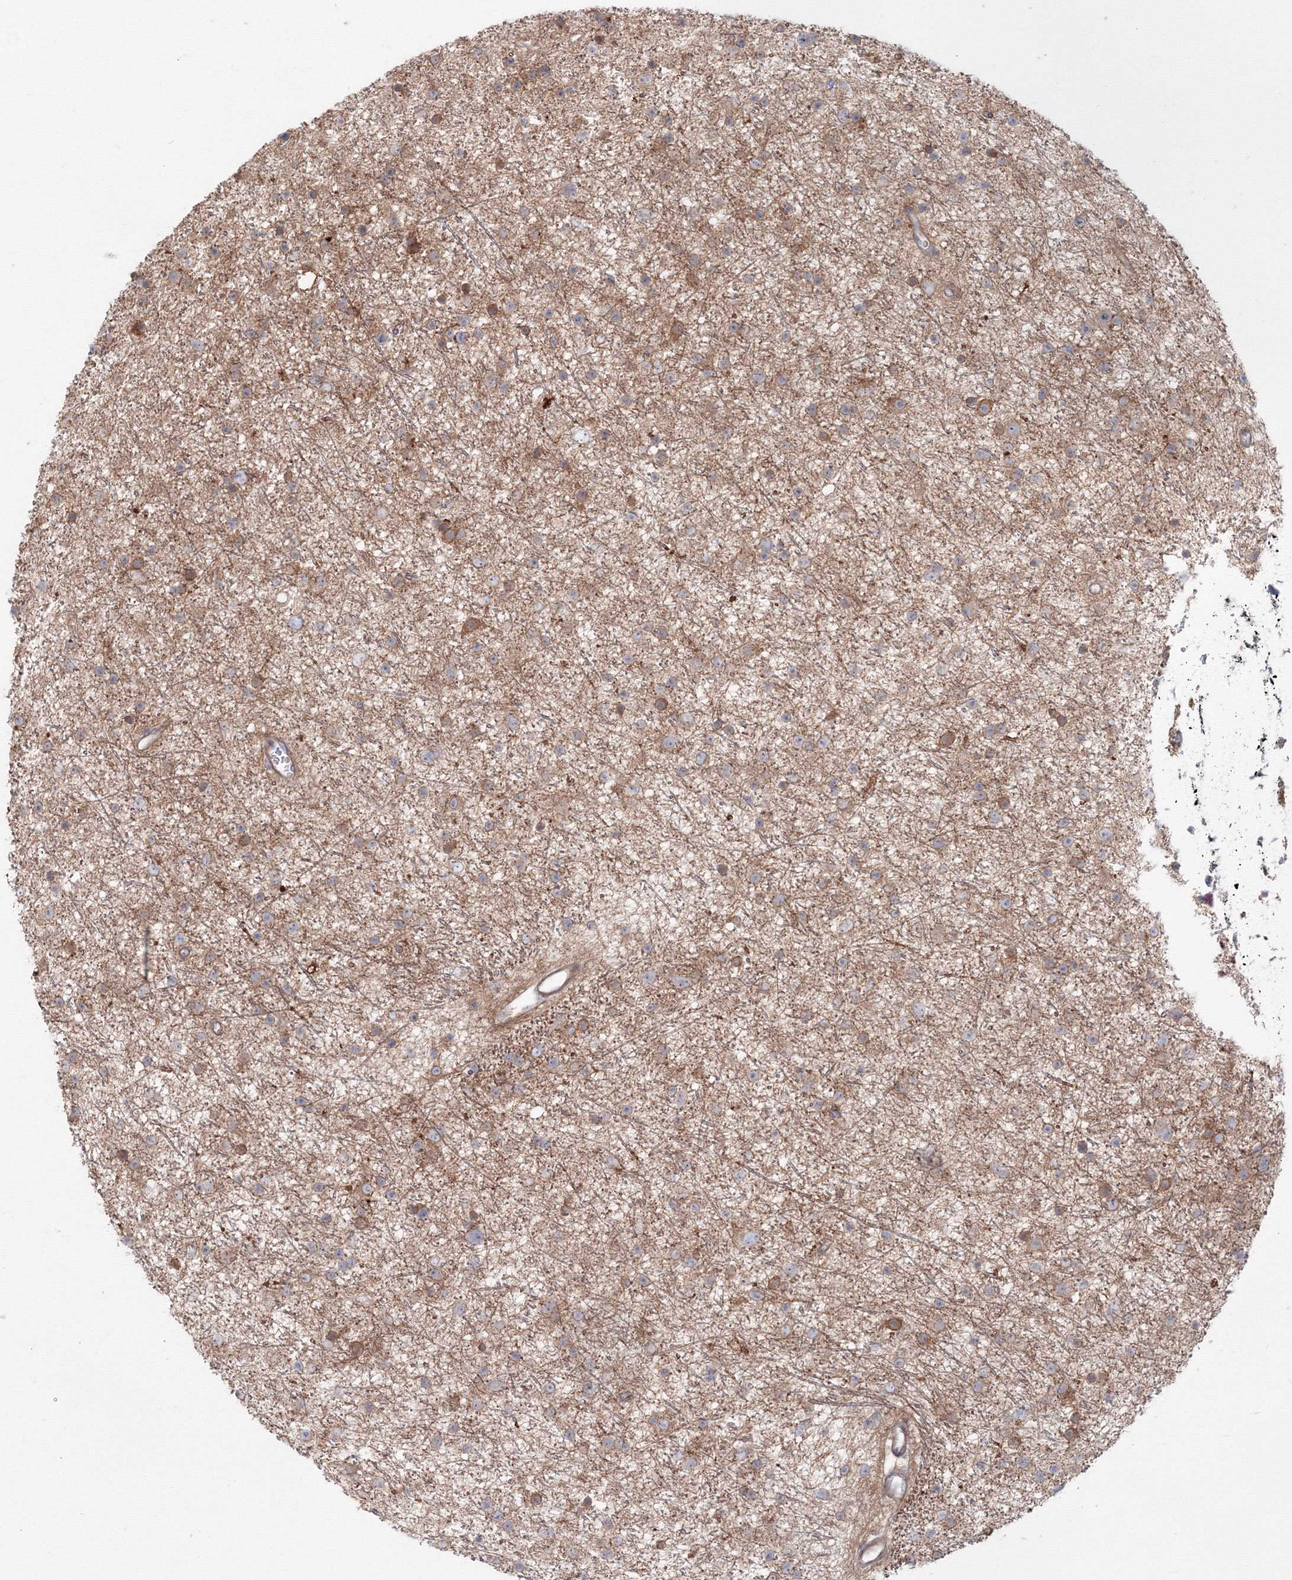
{"staining": {"intensity": "moderate", "quantity": "<25%", "location": "cytoplasmic/membranous"}, "tissue": "glioma", "cell_type": "Tumor cells", "image_type": "cancer", "snomed": [{"axis": "morphology", "description": "Glioma, malignant, Low grade"}, {"axis": "topography", "description": "Cerebral cortex"}], "caption": "Immunohistochemical staining of human malignant low-grade glioma demonstrates moderate cytoplasmic/membranous protein expression in about <25% of tumor cells.", "gene": "SH3PXD2A", "patient": {"sex": "female", "age": 39}}